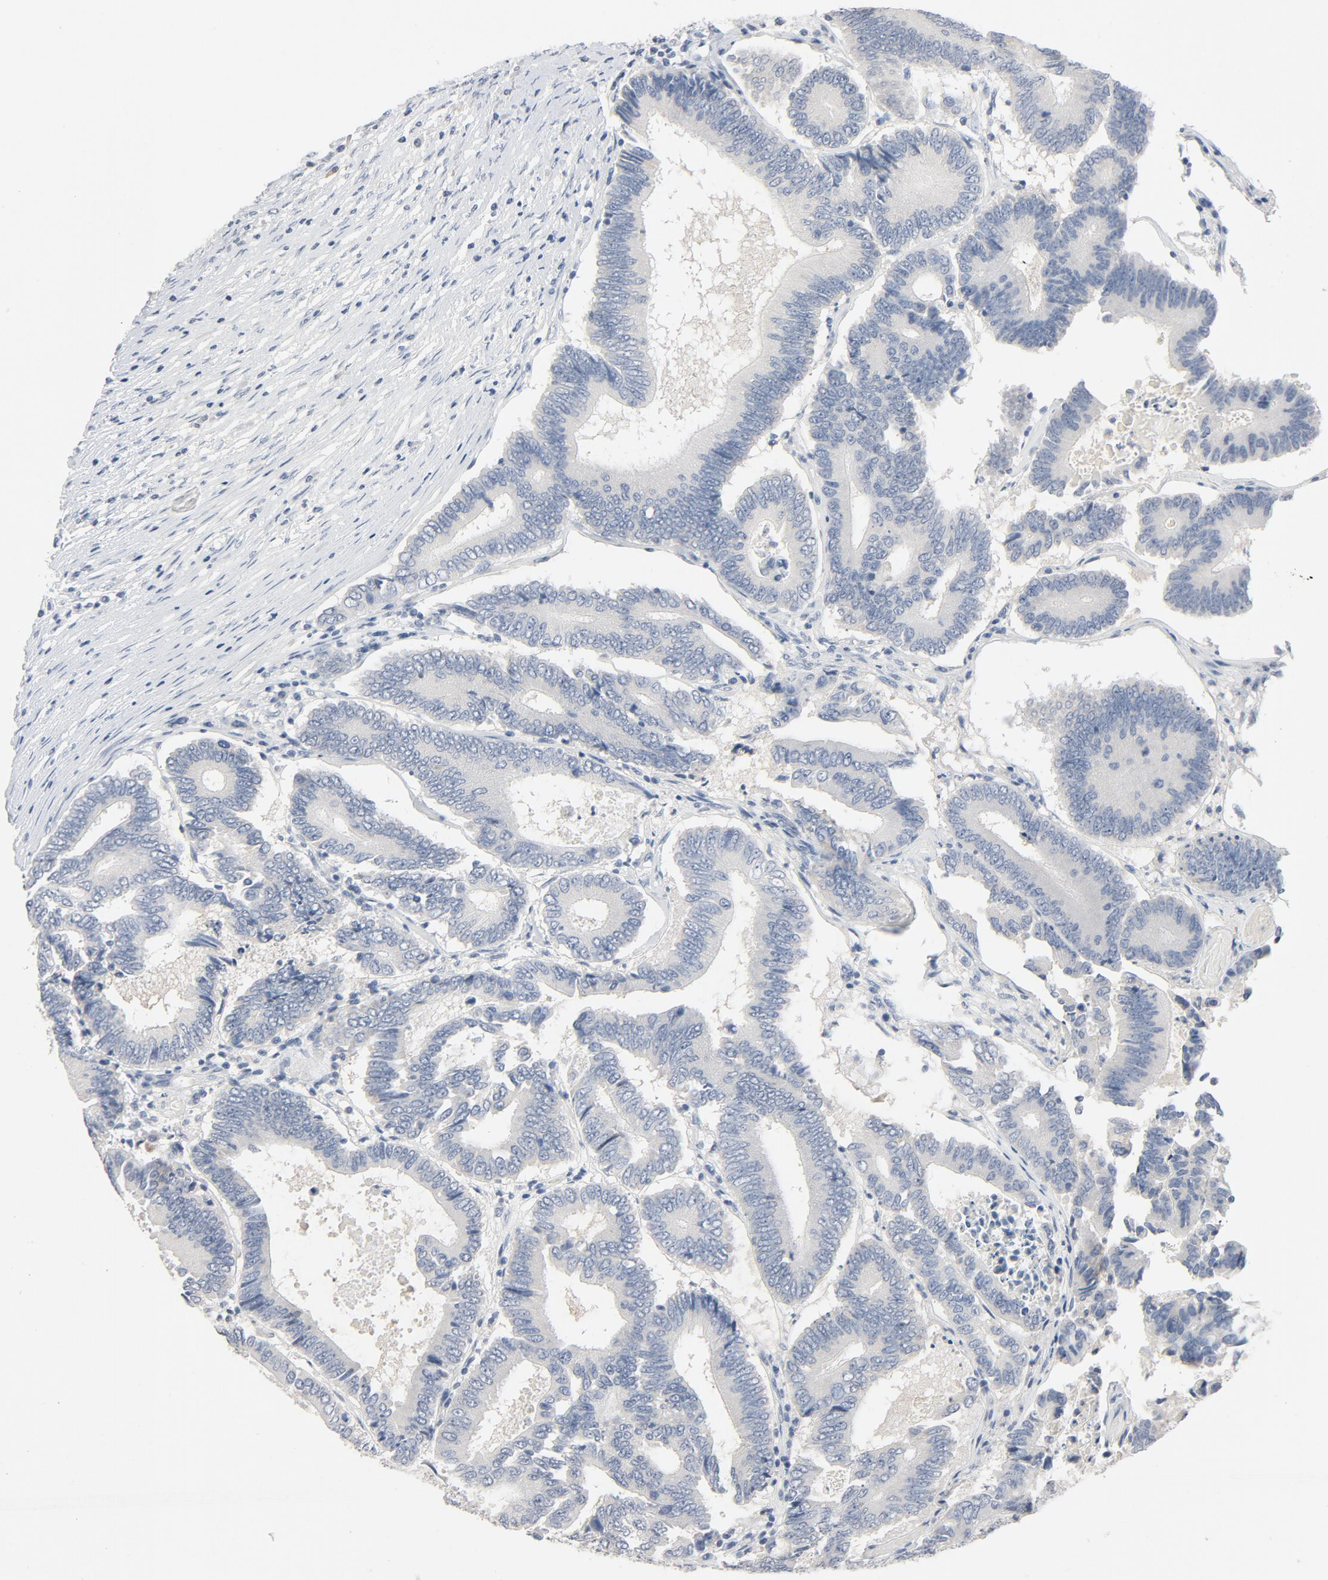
{"staining": {"intensity": "negative", "quantity": "none", "location": "none"}, "tissue": "colorectal cancer", "cell_type": "Tumor cells", "image_type": "cancer", "snomed": [{"axis": "morphology", "description": "Adenocarcinoma, NOS"}, {"axis": "topography", "description": "Colon"}], "caption": "A high-resolution image shows immunohistochemistry staining of colorectal cancer (adenocarcinoma), which exhibits no significant expression in tumor cells.", "gene": "ZCCHC13", "patient": {"sex": "female", "age": 78}}